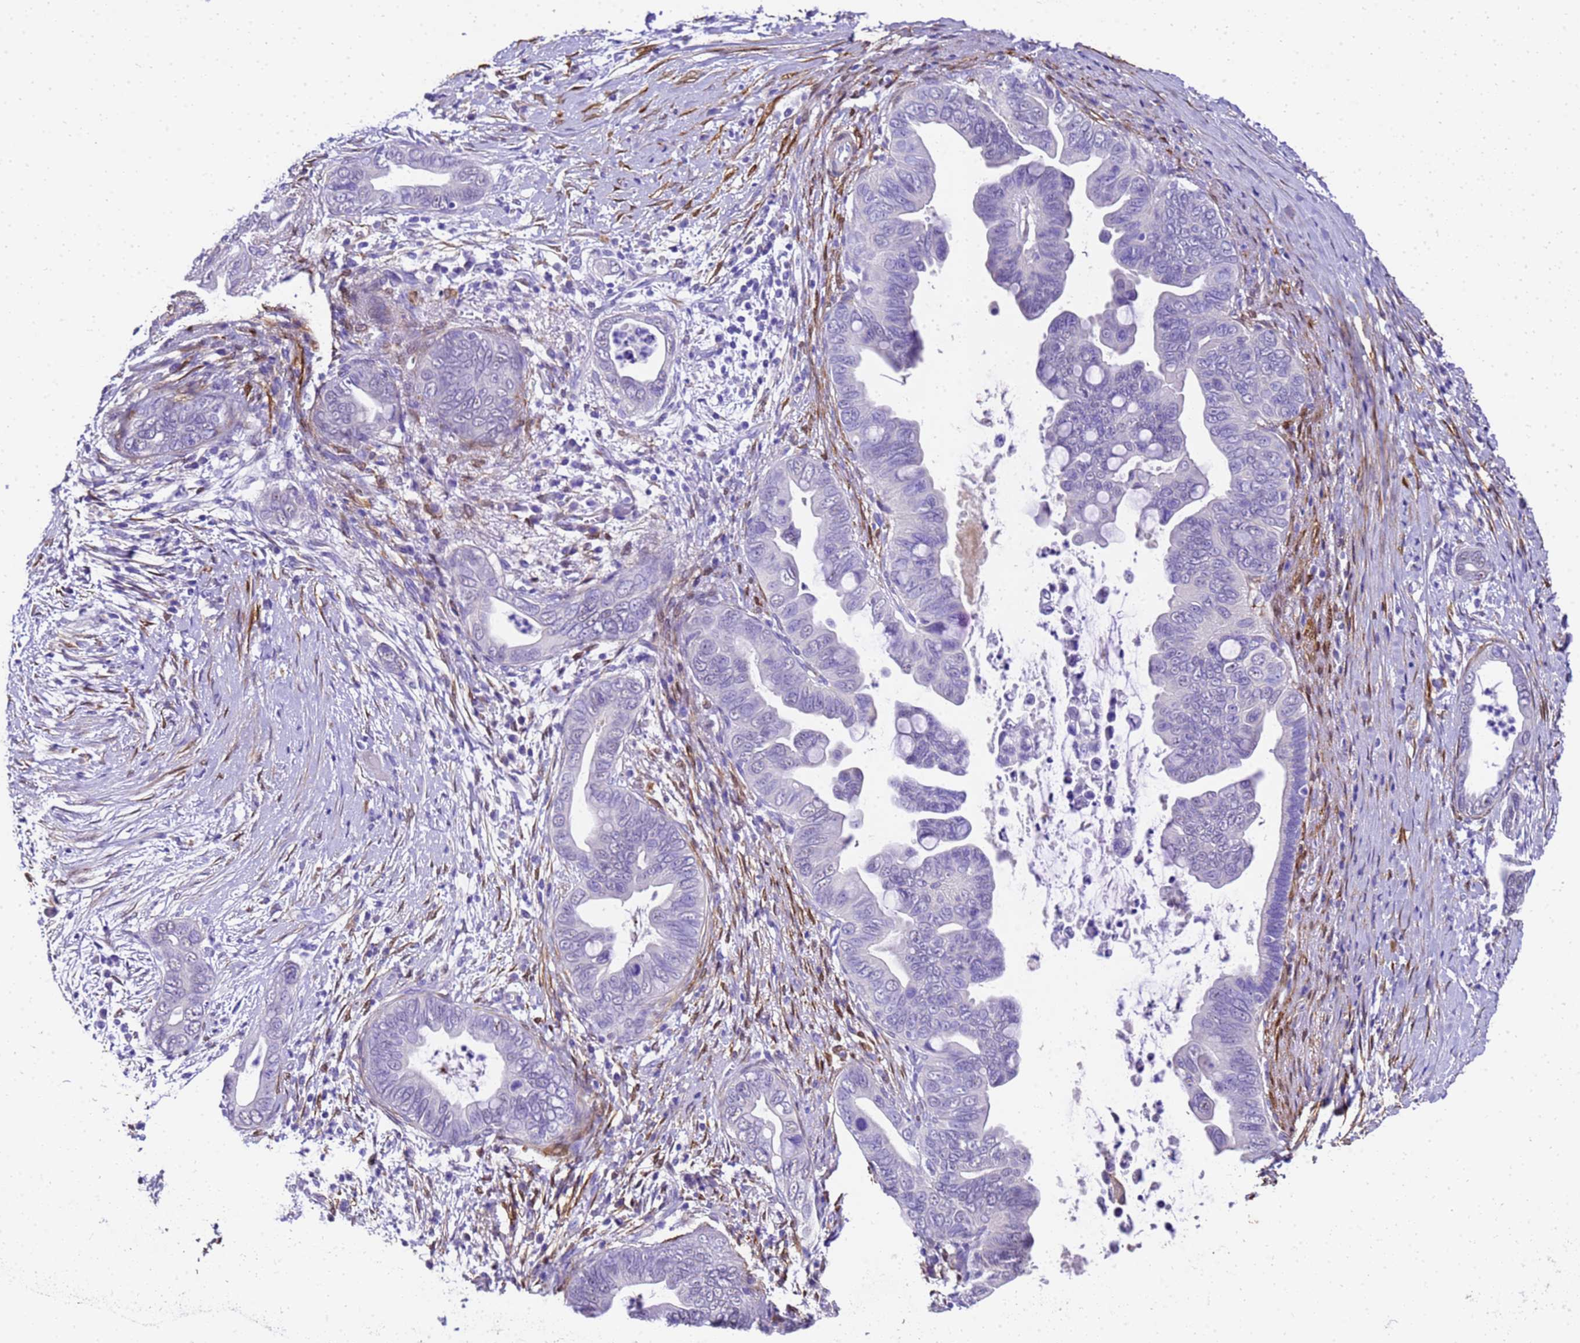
{"staining": {"intensity": "negative", "quantity": "none", "location": "none"}, "tissue": "pancreatic cancer", "cell_type": "Tumor cells", "image_type": "cancer", "snomed": [{"axis": "morphology", "description": "Adenocarcinoma, NOS"}, {"axis": "topography", "description": "Pancreas"}], "caption": "The image exhibits no staining of tumor cells in adenocarcinoma (pancreatic).", "gene": "HSPB6", "patient": {"sex": "male", "age": 75}}